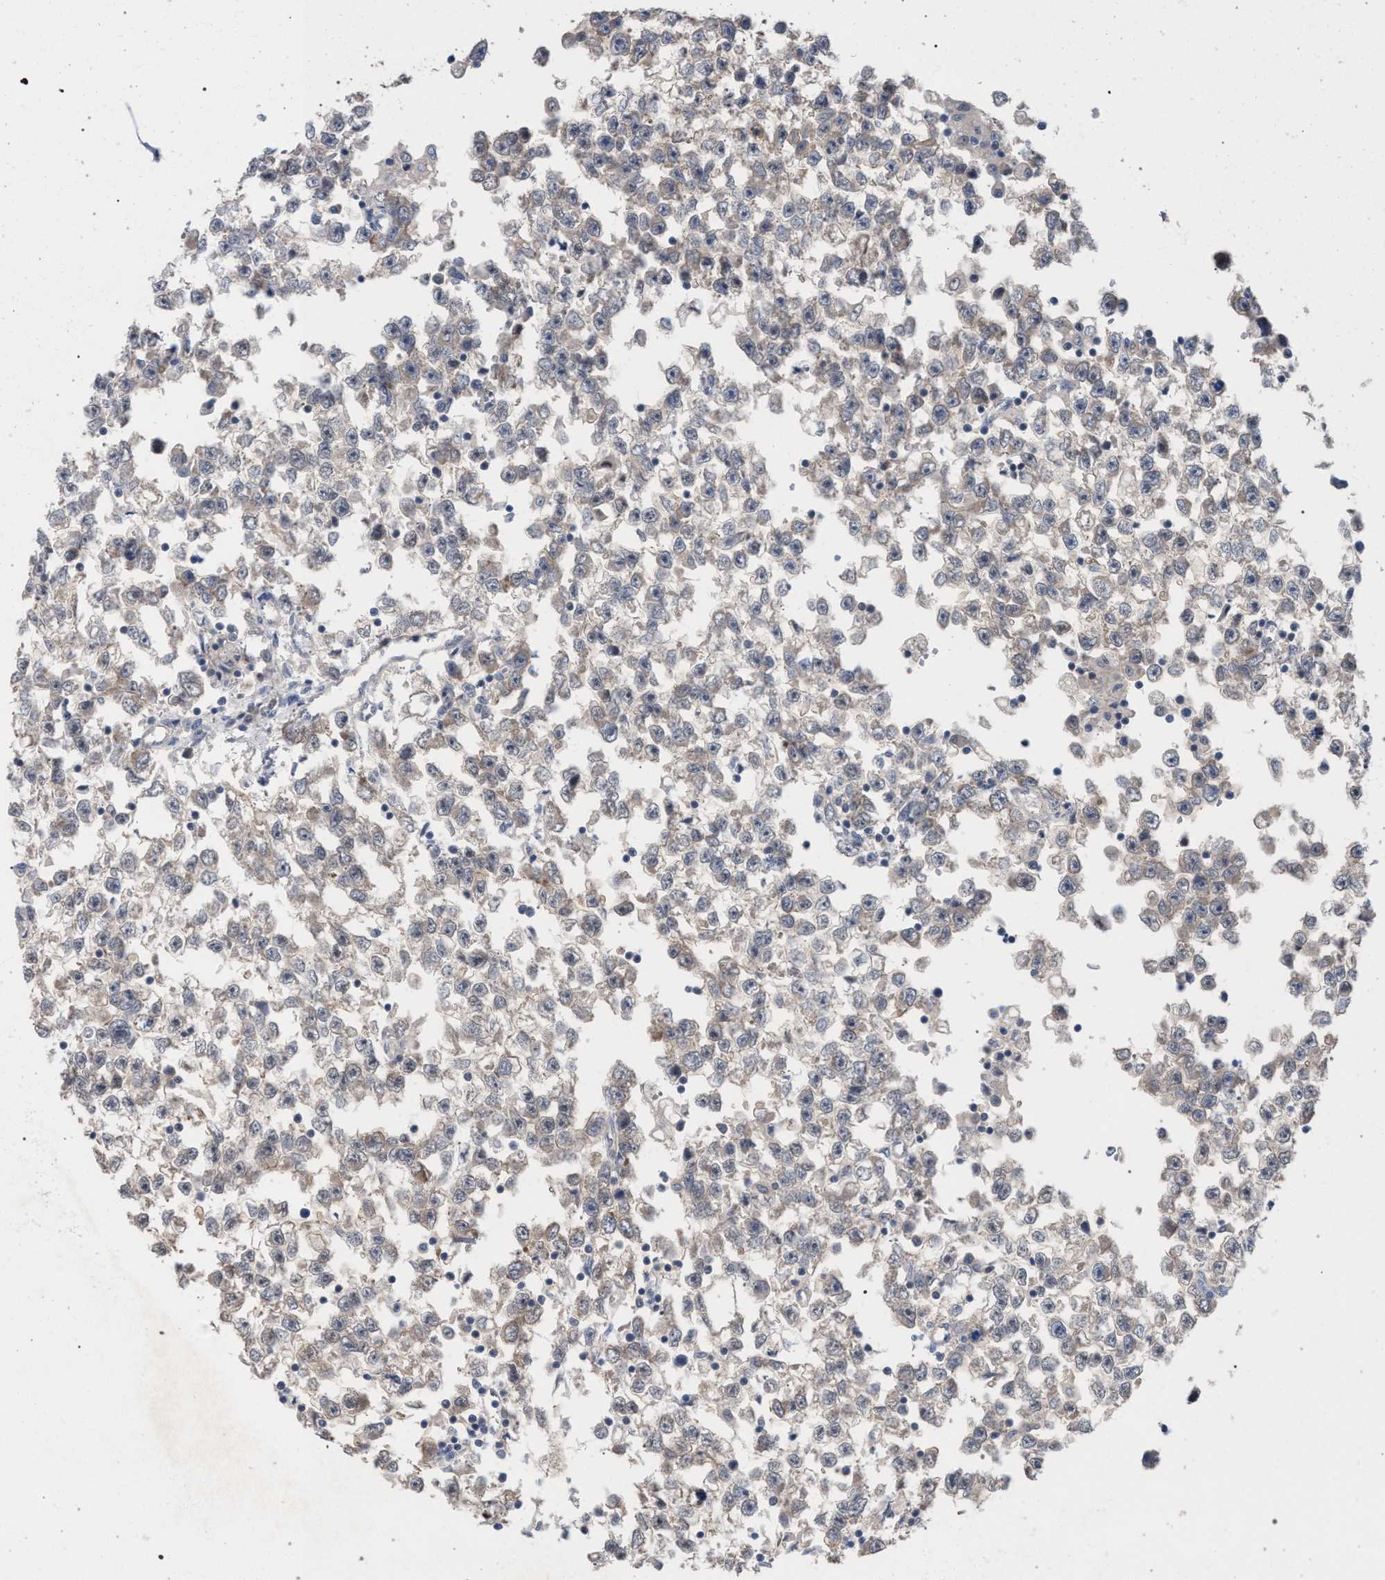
{"staining": {"intensity": "weak", "quantity": "<25%", "location": "cytoplasmic/membranous"}, "tissue": "testis cancer", "cell_type": "Tumor cells", "image_type": "cancer", "snomed": [{"axis": "morphology", "description": "Seminoma, NOS"}, {"axis": "morphology", "description": "Carcinoma, Embryonal, NOS"}, {"axis": "topography", "description": "Testis"}], "caption": "High power microscopy image of an immunohistochemistry micrograph of seminoma (testis), revealing no significant positivity in tumor cells.", "gene": "TECPR1", "patient": {"sex": "male", "age": 51}}